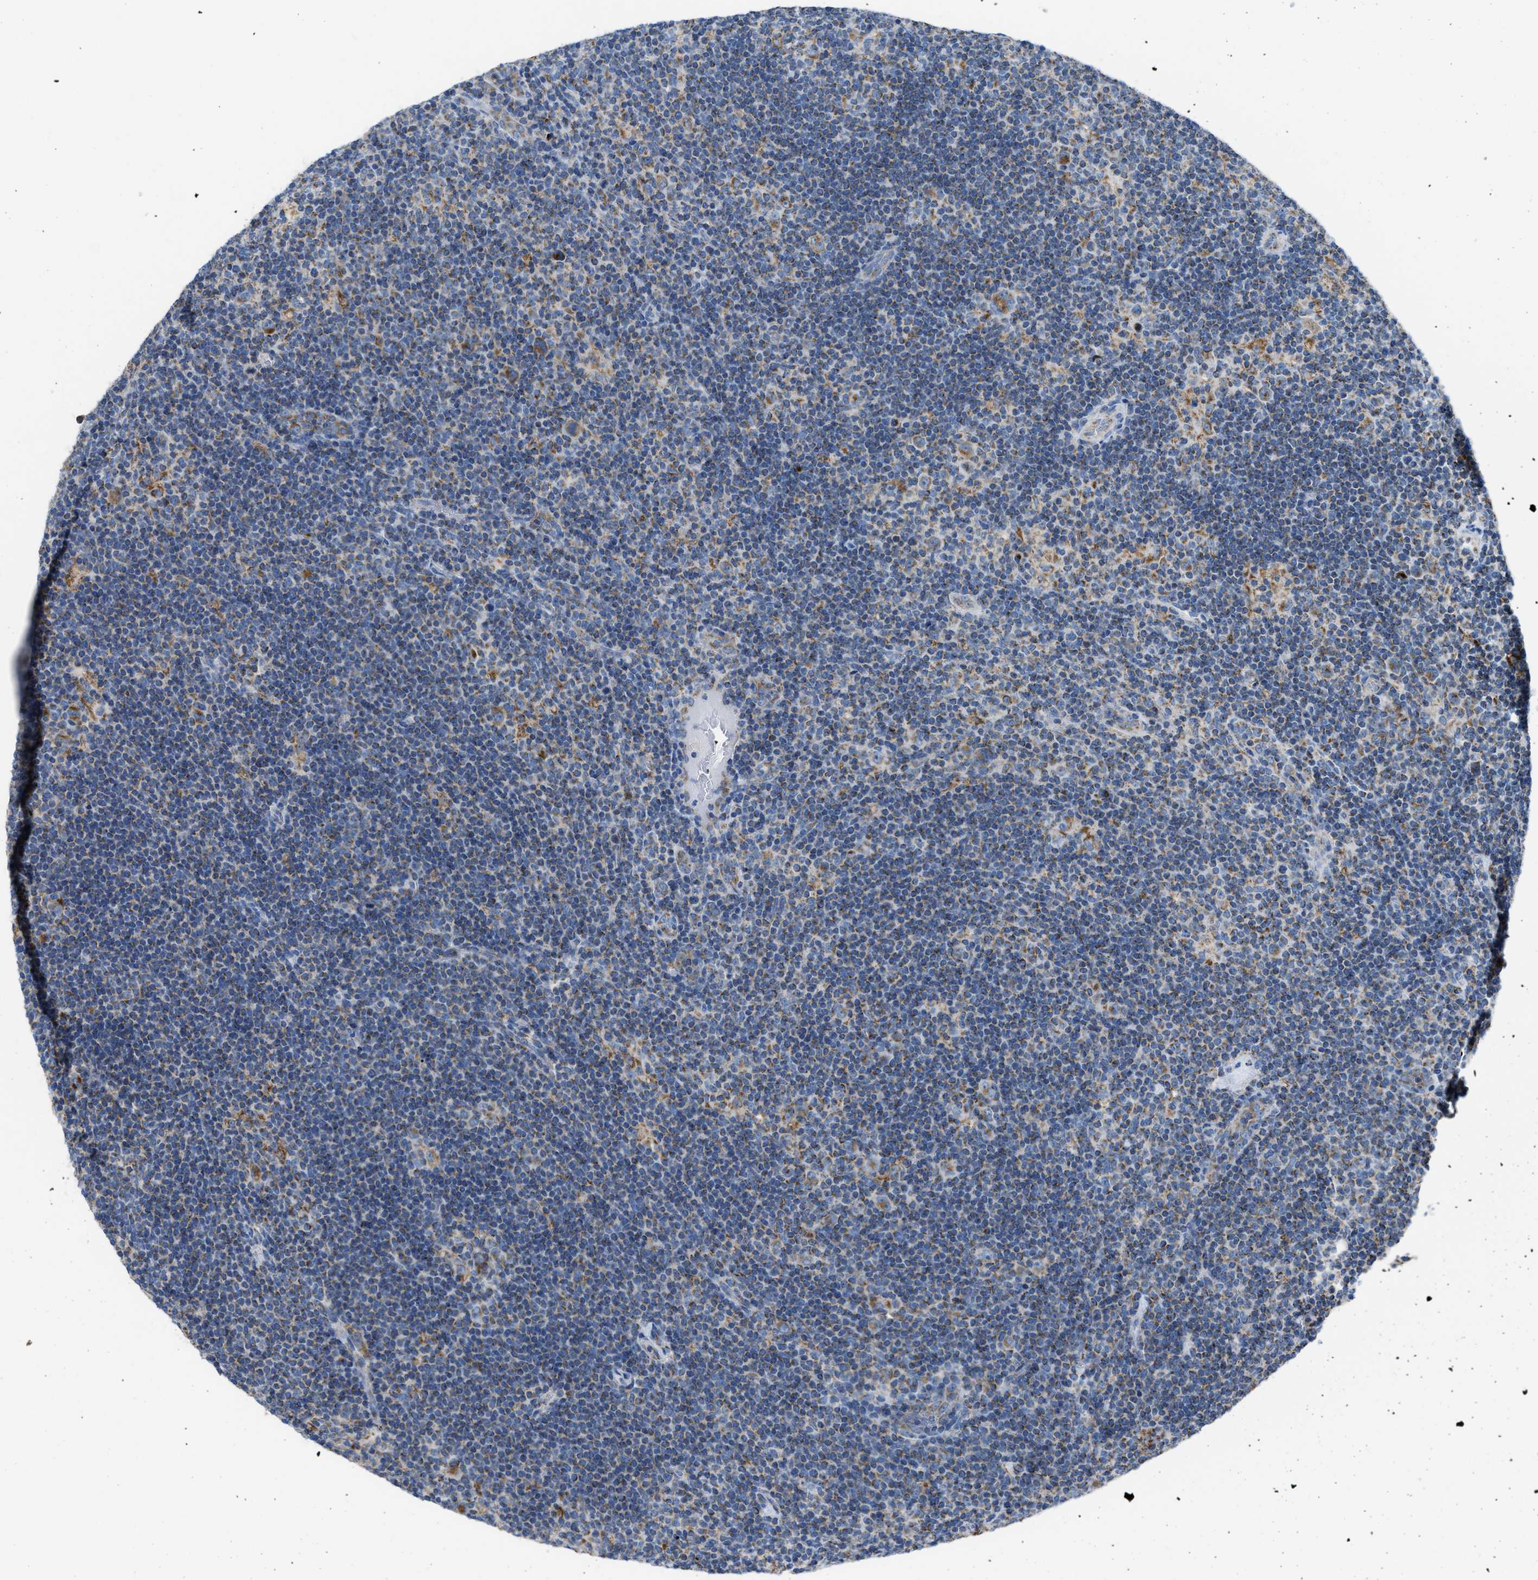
{"staining": {"intensity": "moderate", "quantity": ">75%", "location": "cytoplasmic/membranous"}, "tissue": "lymphoma", "cell_type": "Tumor cells", "image_type": "cancer", "snomed": [{"axis": "morphology", "description": "Hodgkin's disease, NOS"}, {"axis": "topography", "description": "Lymph node"}], "caption": "Lymphoma stained for a protein demonstrates moderate cytoplasmic/membranous positivity in tumor cells. The staining is performed using DAB (3,3'-diaminobenzidine) brown chromogen to label protein expression. The nuclei are counter-stained blue using hematoxylin.", "gene": "ETFB", "patient": {"sex": "female", "age": 57}}